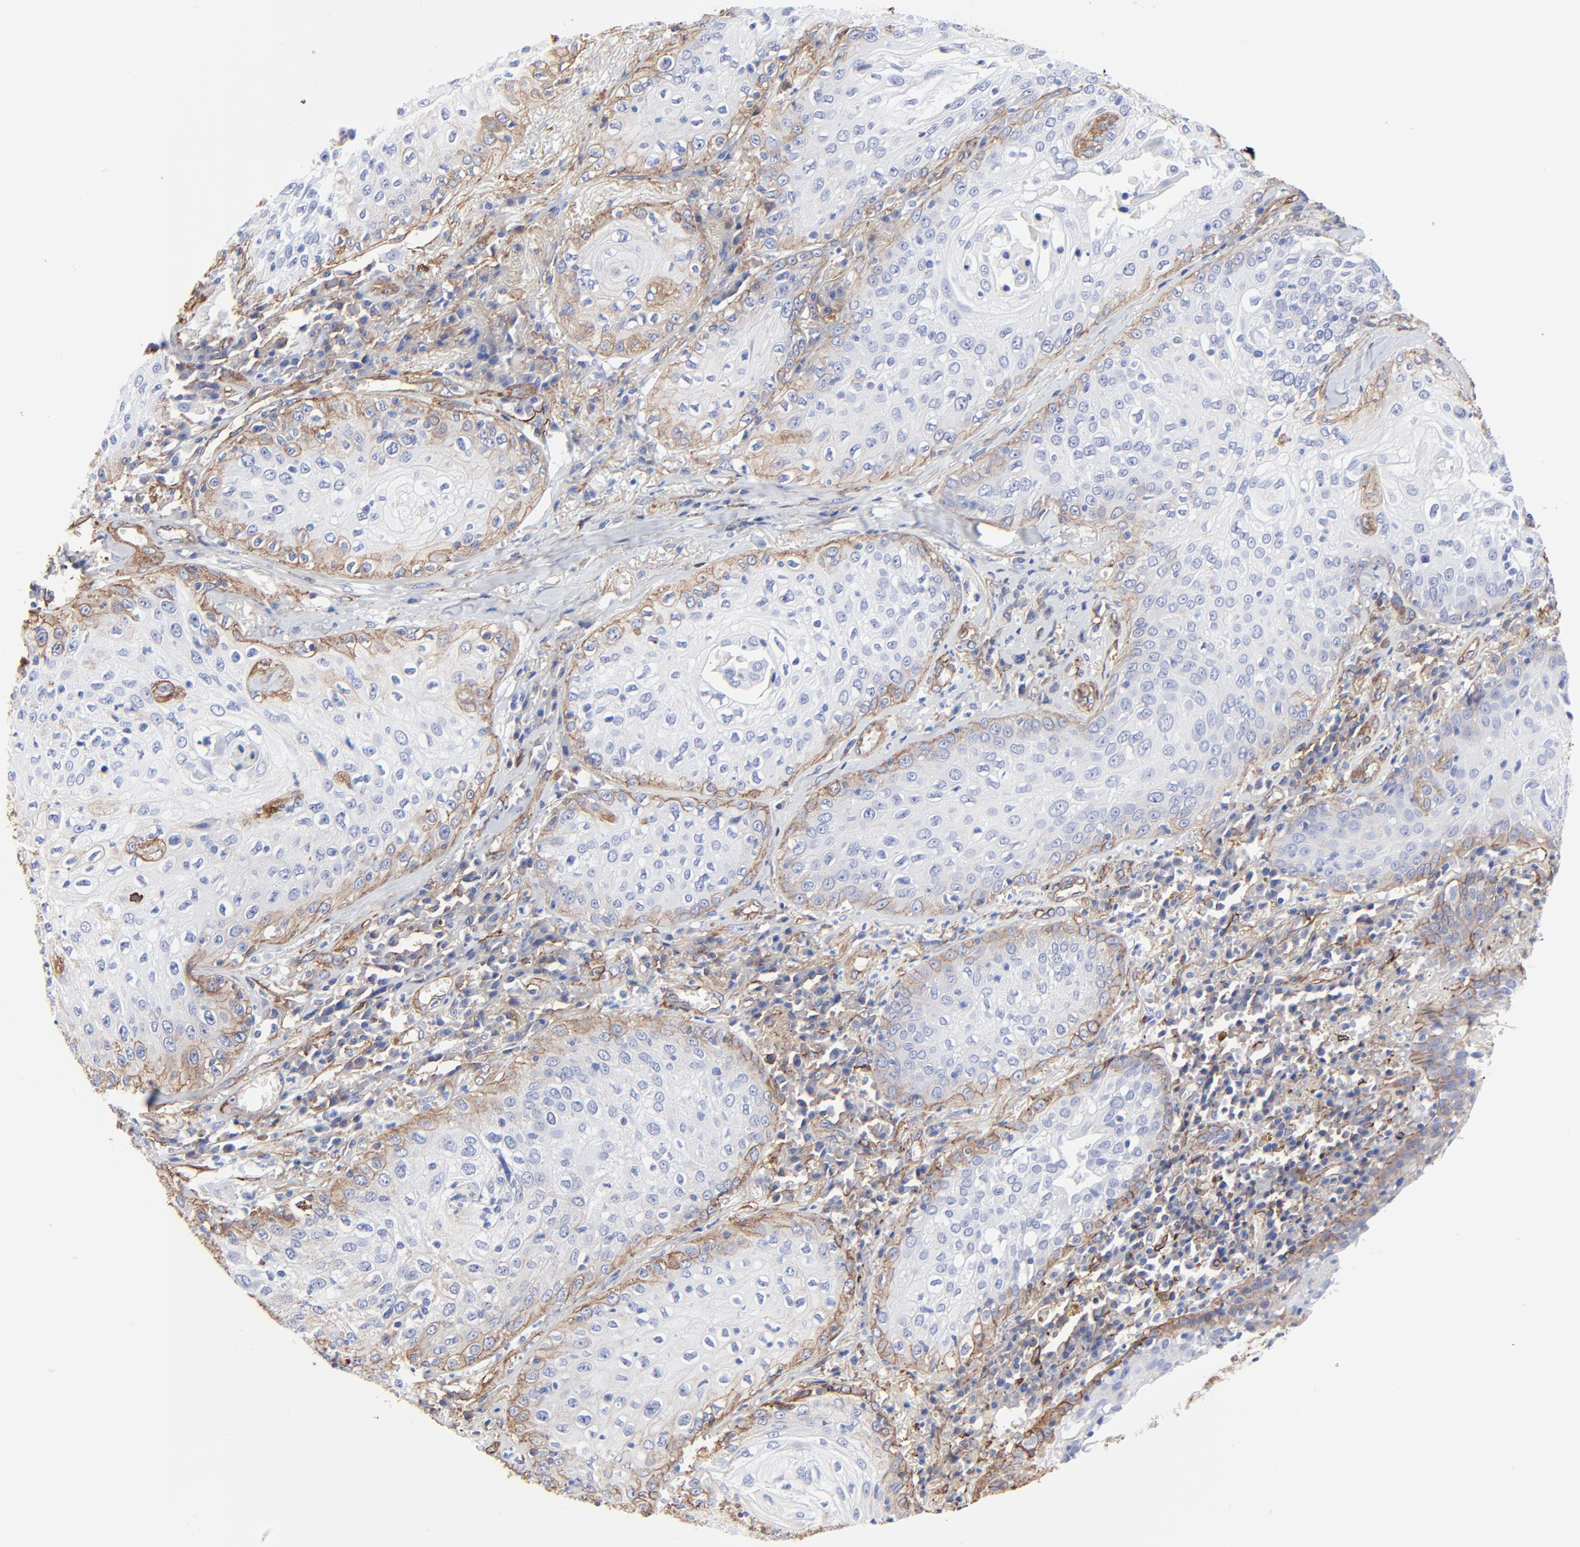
{"staining": {"intensity": "moderate", "quantity": "<25%", "location": "cytoplasmic/membranous"}, "tissue": "skin cancer", "cell_type": "Tumor cells", "image_type": "cancer", "snomed": [{"axis": "morphology", "description": "Squamous cell carcinoma, NOS"}, {"axis": "topography", "description": "Skin"}], "caption": "Protein expression analysis of squamous cell carcinoma (skin) shows moderate cytoplasmic/membranous positivity in approximately <25% of tumor cells.", "gene": "CAV1", "patient": {"sex": "male", "age": 65}}